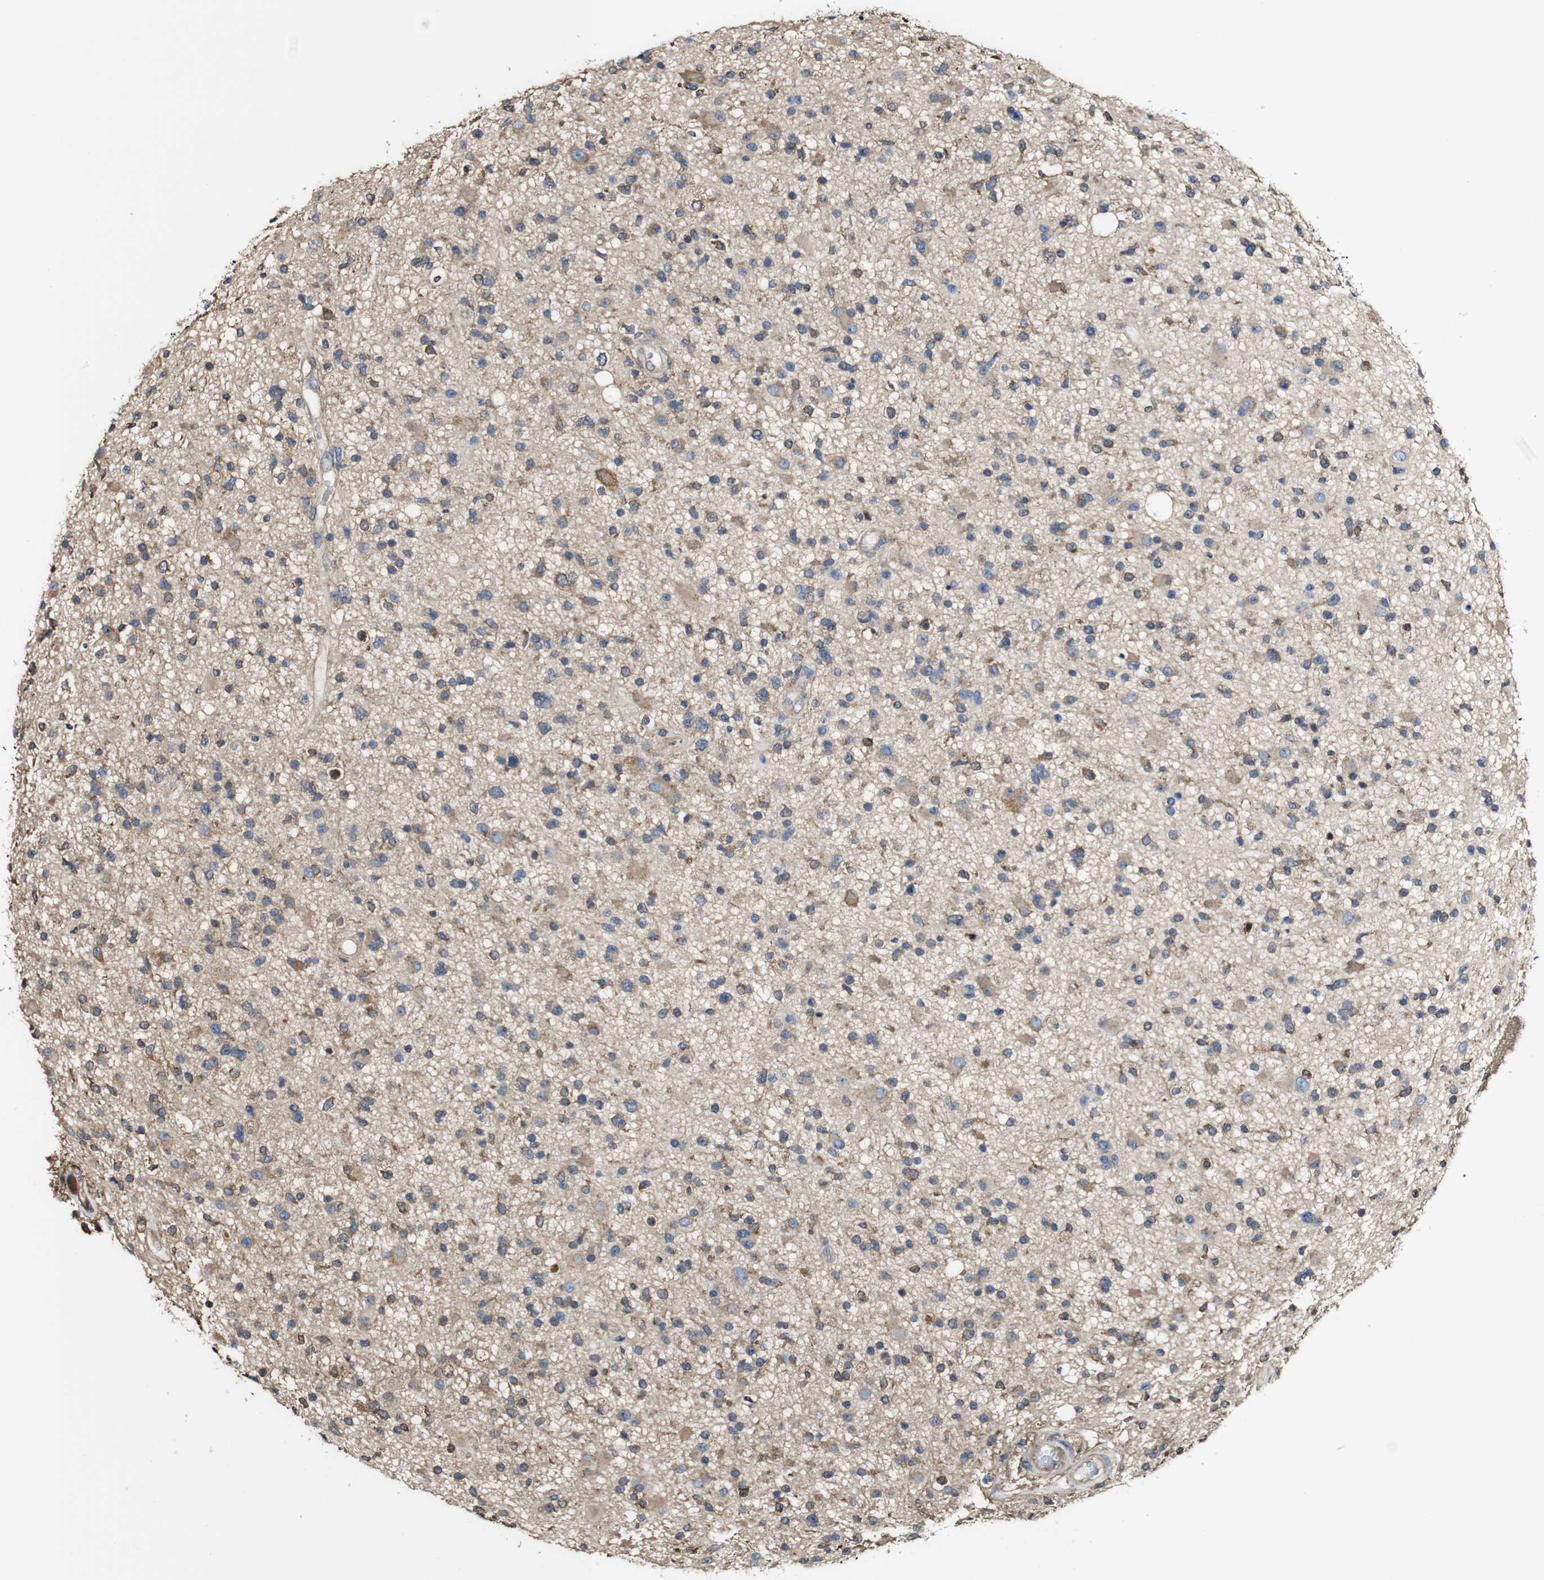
{"staining": {"intensity": "moderate", "quantity": "25%-75%", "location": "cytoplasmic/membranous"}, "tissue": "glioma", "cell_type": "Tumor cells", "image_type": "cancer", "snomed": [{"axis": "morphology", "description": "Glioma, malignant, High grade"}, {"axis": "topography", "description": "Brain"}], "caption": "High-power microscopy captured an IHC image of glioma, revealing moderate cytoplasmic/membranous expression in approximately 25%-75% of tumor cells. The protein is shown in brown color, while the nuclei are stained blue.", "gene": "PTPRR", "patient": {"sex": "male", "age": 33}}